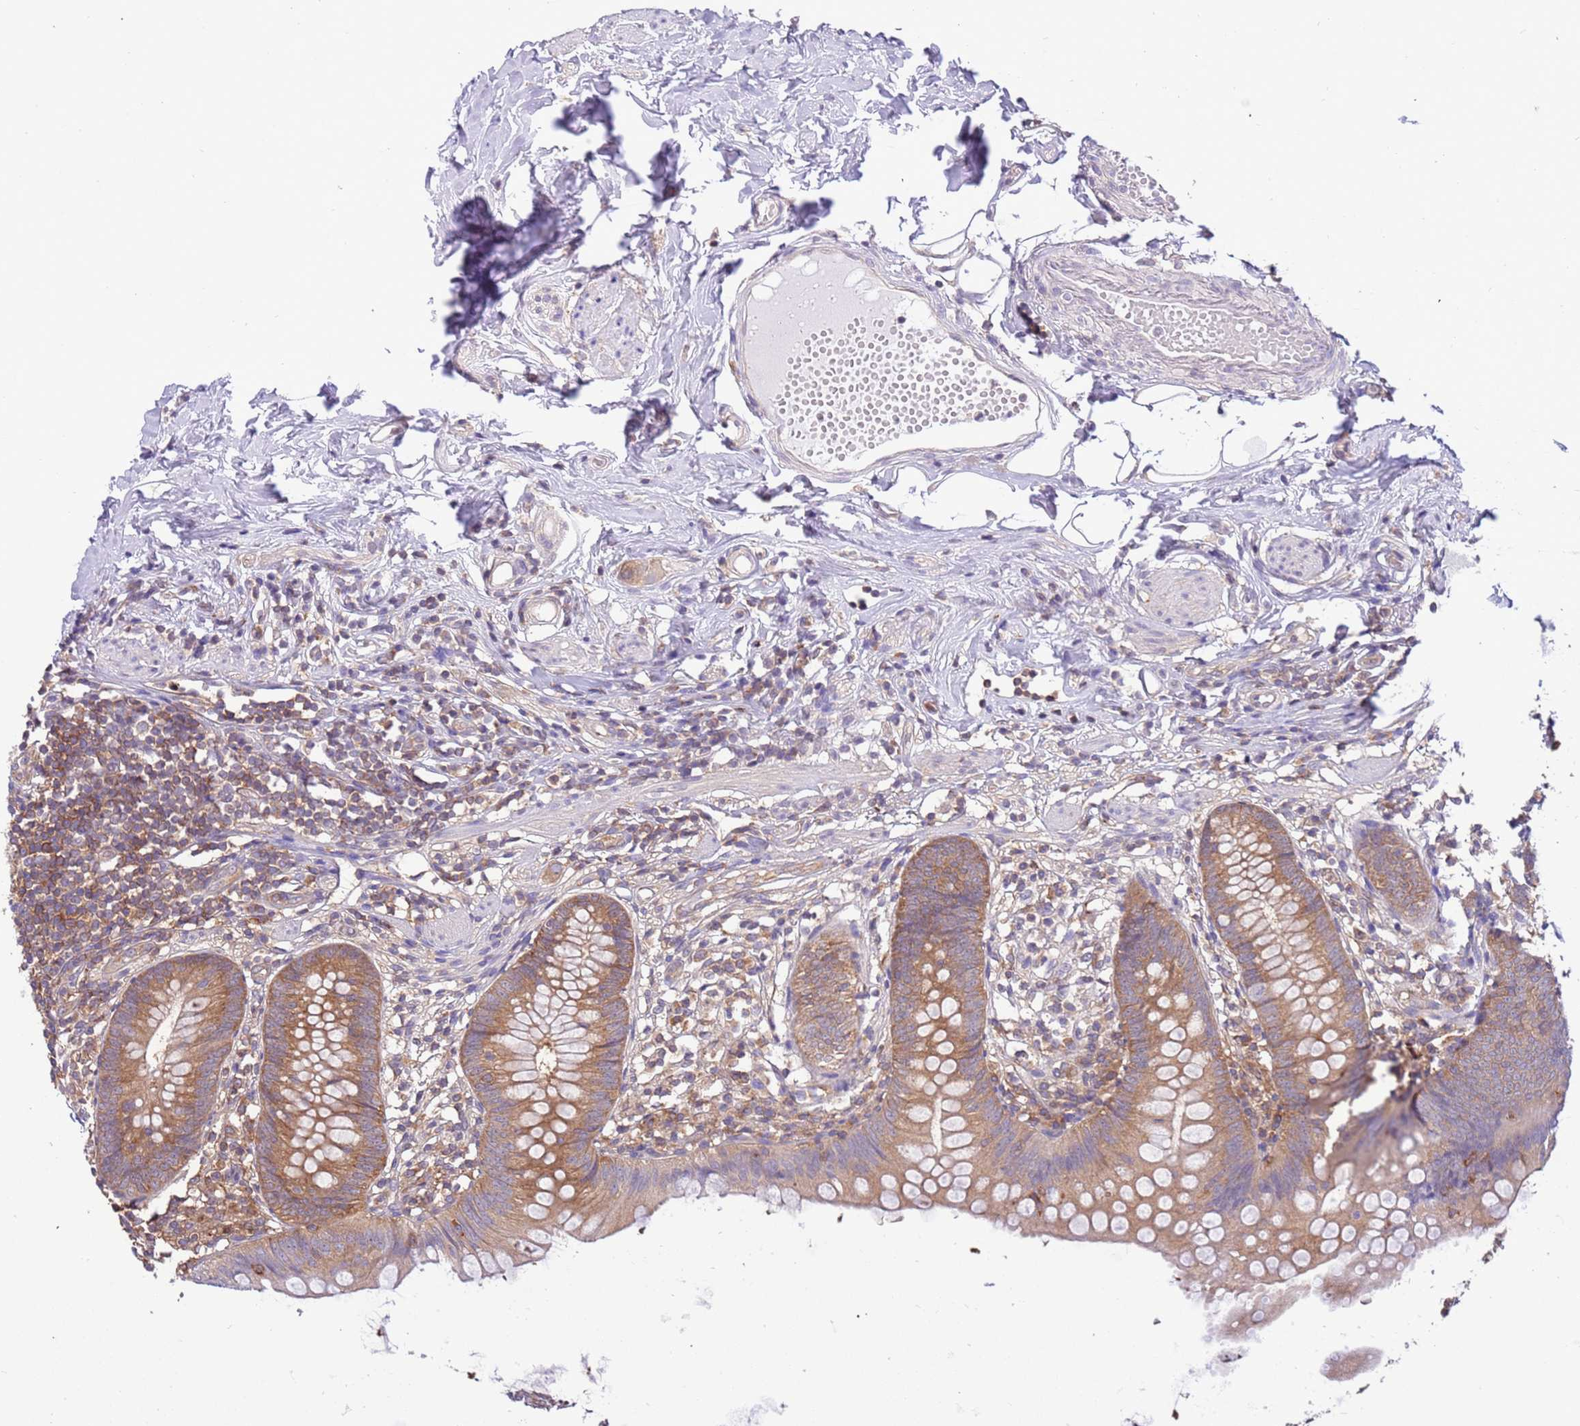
{"staining": {"intensity": "moderate", "quantity": ">75%", "location": "cytoplasmic/membranous"}, "tissue": "appendix", "cell_type": "Glandular cells", "image_type": "normal", "snomed": [{"axis": "morphology", "description": "Normal tissue, NOS"}, {"axis": "topography", "description": "Appendix"}], "caption": "Immunohistochemical staining of normal human appendix demonstrates medium levels of moderate cytoplasmic/membranous staining in approximately >75% of glandular cells.", "gene": "STIP1", "patient": {"sex": "female", "age": 62}}